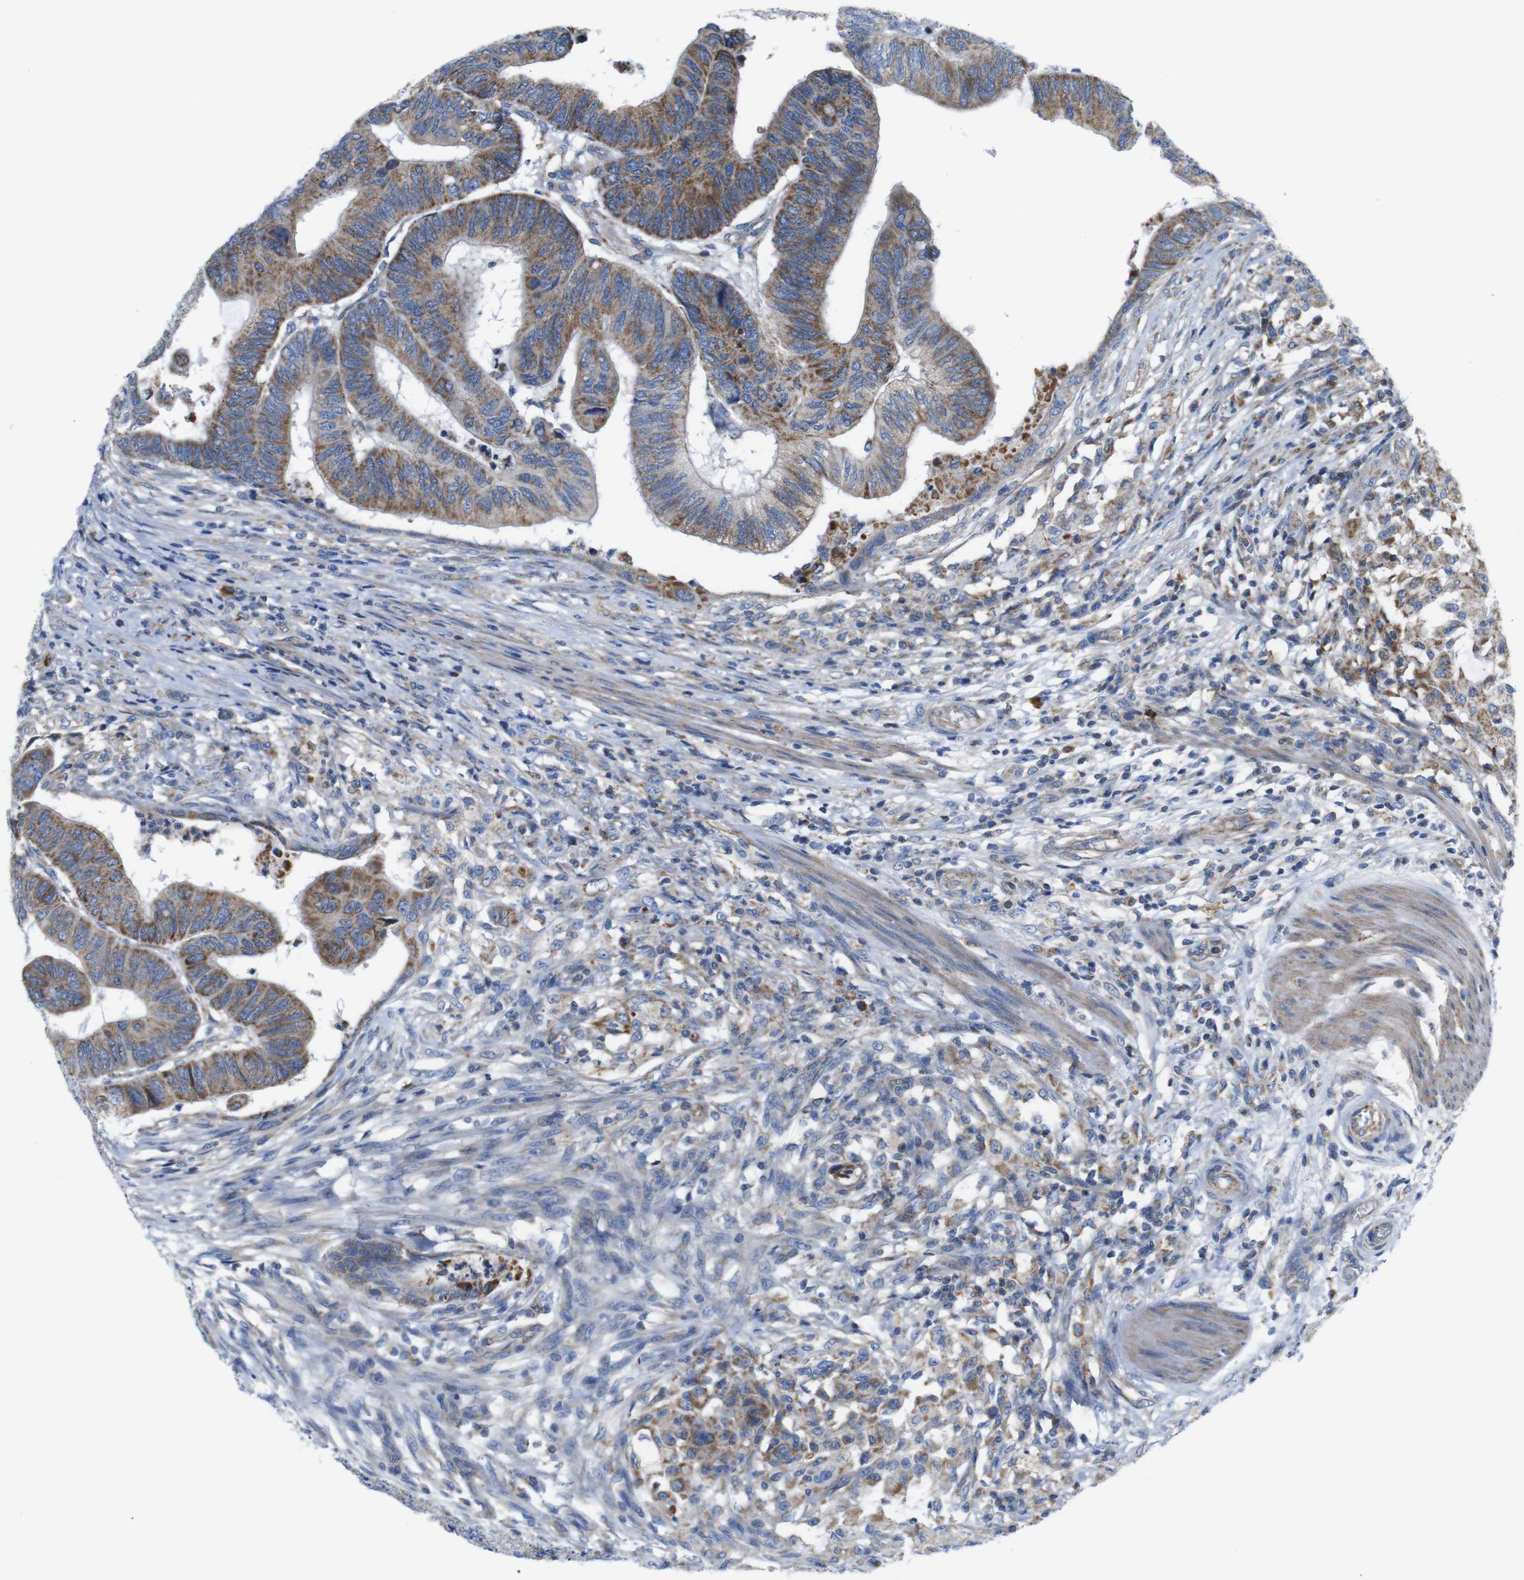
{"staining": {"intensity": "moderate", "quantity": ">75%", "location": "cytoplasmic/membranous"}, "tissue": "colorectal cancer", "cell_type": "Tumor cells", "image_type": "cancer", "snomed": [{"axis": "morphology", "description": "Normal tissue, NOS"}, {"axis": "morphology", "description": "Adenocarcinoma, NOS"}, {"axis": "topography", "description": "Rectum"}, {"axis": "topography", "description": "Peripheral nerve tissue"}], "caption": "Human adenocarcinoma (colorectal) stained for a protein (brown) demonstrates moderate cytoplasmic/membranous positive expression in about >75% of tumor cells.", "gene": "PDCD1LG2", "patient": {"sex": "male", "age": 92}}